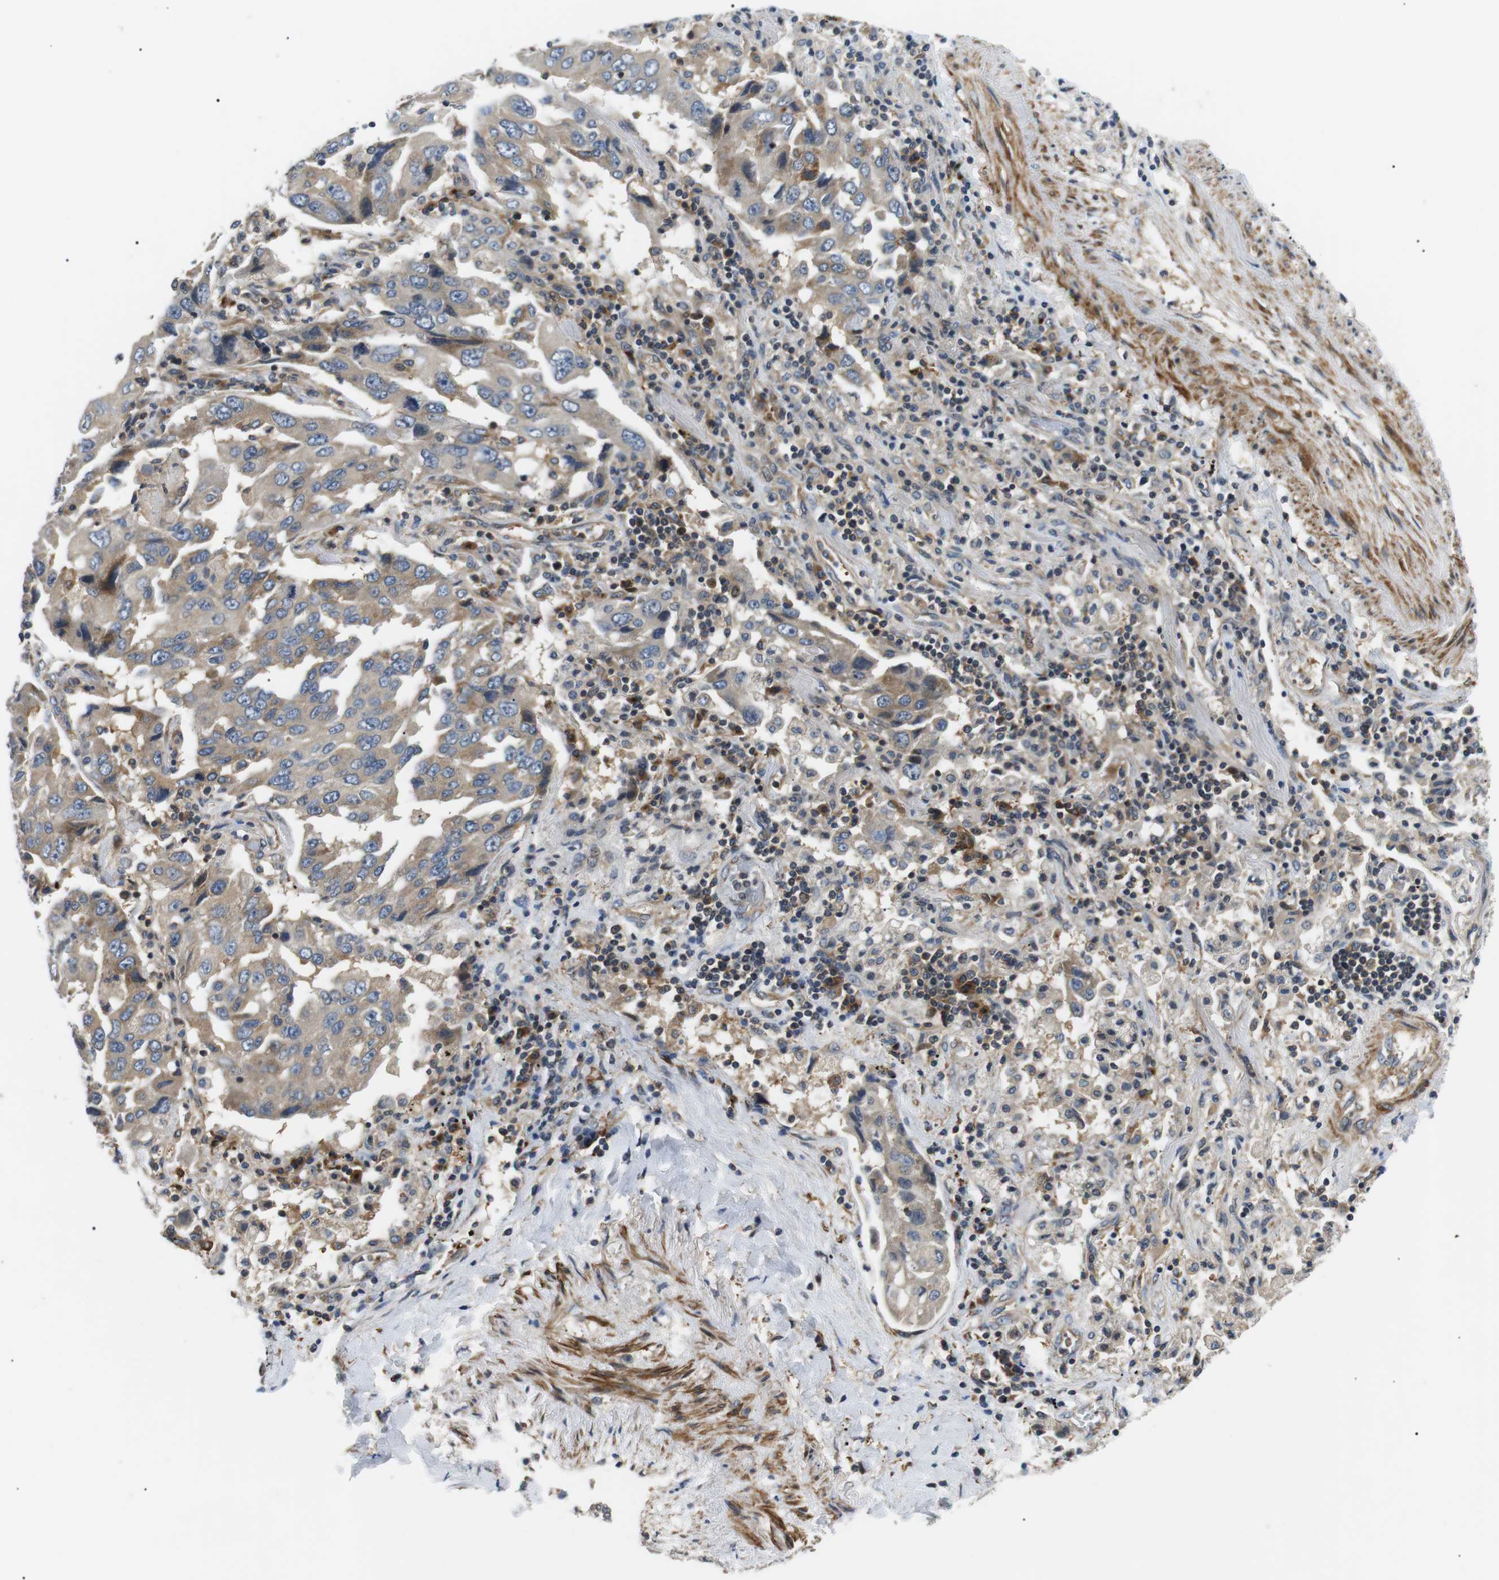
{"staining": {"intensity": "weak", "quantity": ">75%", "location": "cytoplasmic/membranous"}, "tissue": "lung cancer", "cell_type": "Tumor cells", "image_type": "cancer", "snomed": [{"axis": "morphology", "description": "Adenocarcinoma, NOS"}, {"axis": "topography", "description": "Lung"}], "caption": "Immunohistochemistry (IHC) image of lung cancer (adenocarcinoma) stained for a protein (brown), which demonstrates low levels of weak cytoplasmic/membranous staining in approximately >75% of tumor cells.", "gene": "DIPK1A", "patient": {"sex": "female", "age": 65}}